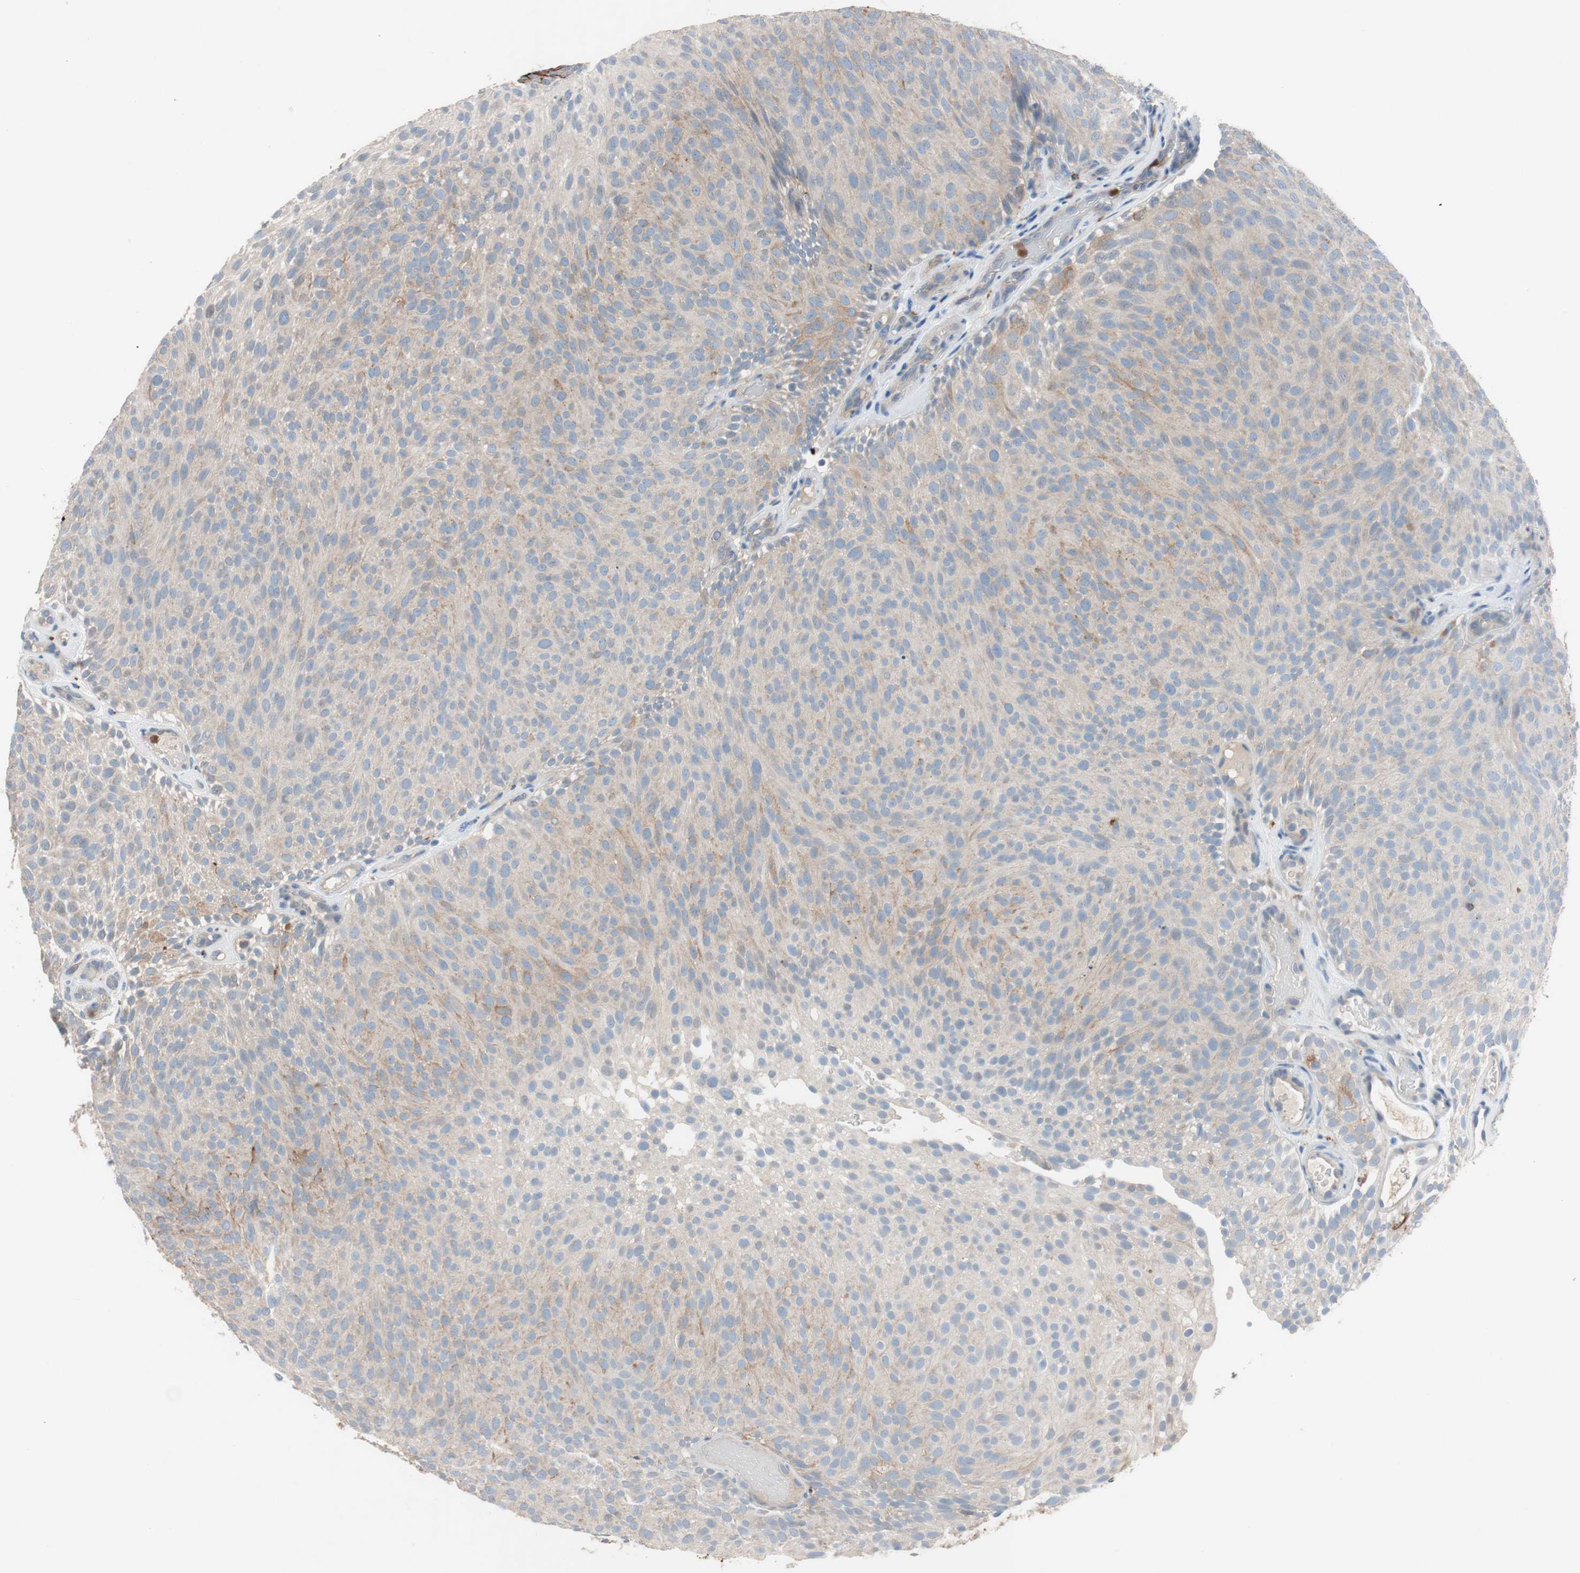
{"staining": {"intensity": "weak", "quantity": ">75%", "location": "cytoplasmic/membranous"}, "tissue": "urothelial cancer", "cell_type": "Tumor cells", "image_type": "cancer", "snomed": [{"axis": "morphology", "description": "Urothelial carcinoma, Low grade"}, {"axis": "topography", "description": "Urinary bladder"}], "caption": "A histopathology image showing weak cytoplasmic/membranous expression in about >75% of tumor cells in low-grade urothelial carcinoma, as visualized by brown immunohistochemical staining.", "gene": "CLEC4D", "patient": {"sex": "male", "age": 78}}